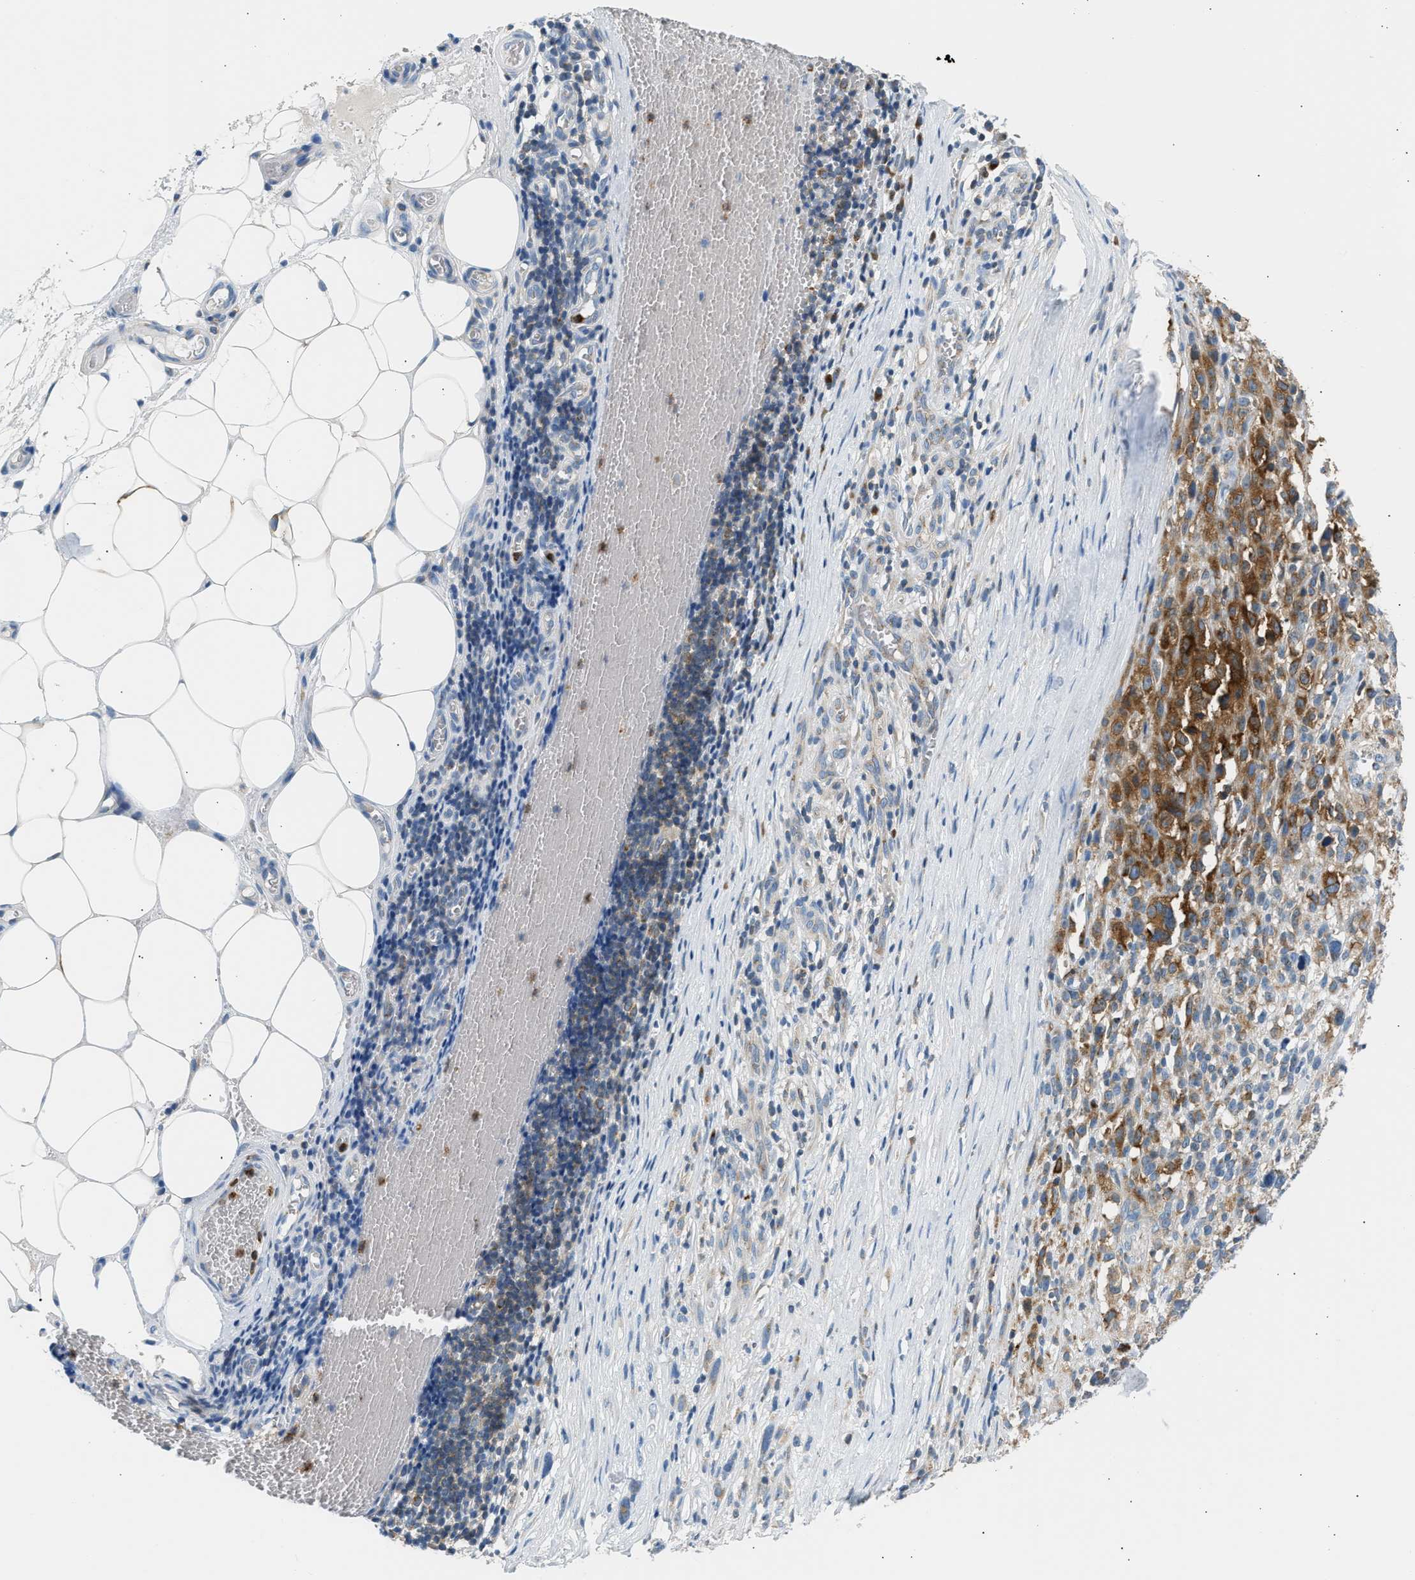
{"staining": {"intensity": "moderate", "quantity": ">75%", "location": "cytoplasmic/membranous"}, "tissue": "melanoma", "cell_type": "Tumor cells", "image_type": "cancer", "snomed": [{"axis": "morphology", "description": "Malignant melanoma, NOS"}, {"axis": "topography", "description": "Skin"}], "caption": "The image exhibits immunohistochemical staining of malignant melanoma. There is moderate cytoplasmic/membranous staining is appreciated in about >75% of tumor cells.", "gene": "TRIM50", "patient": {"sex": "female", "age": 55}}